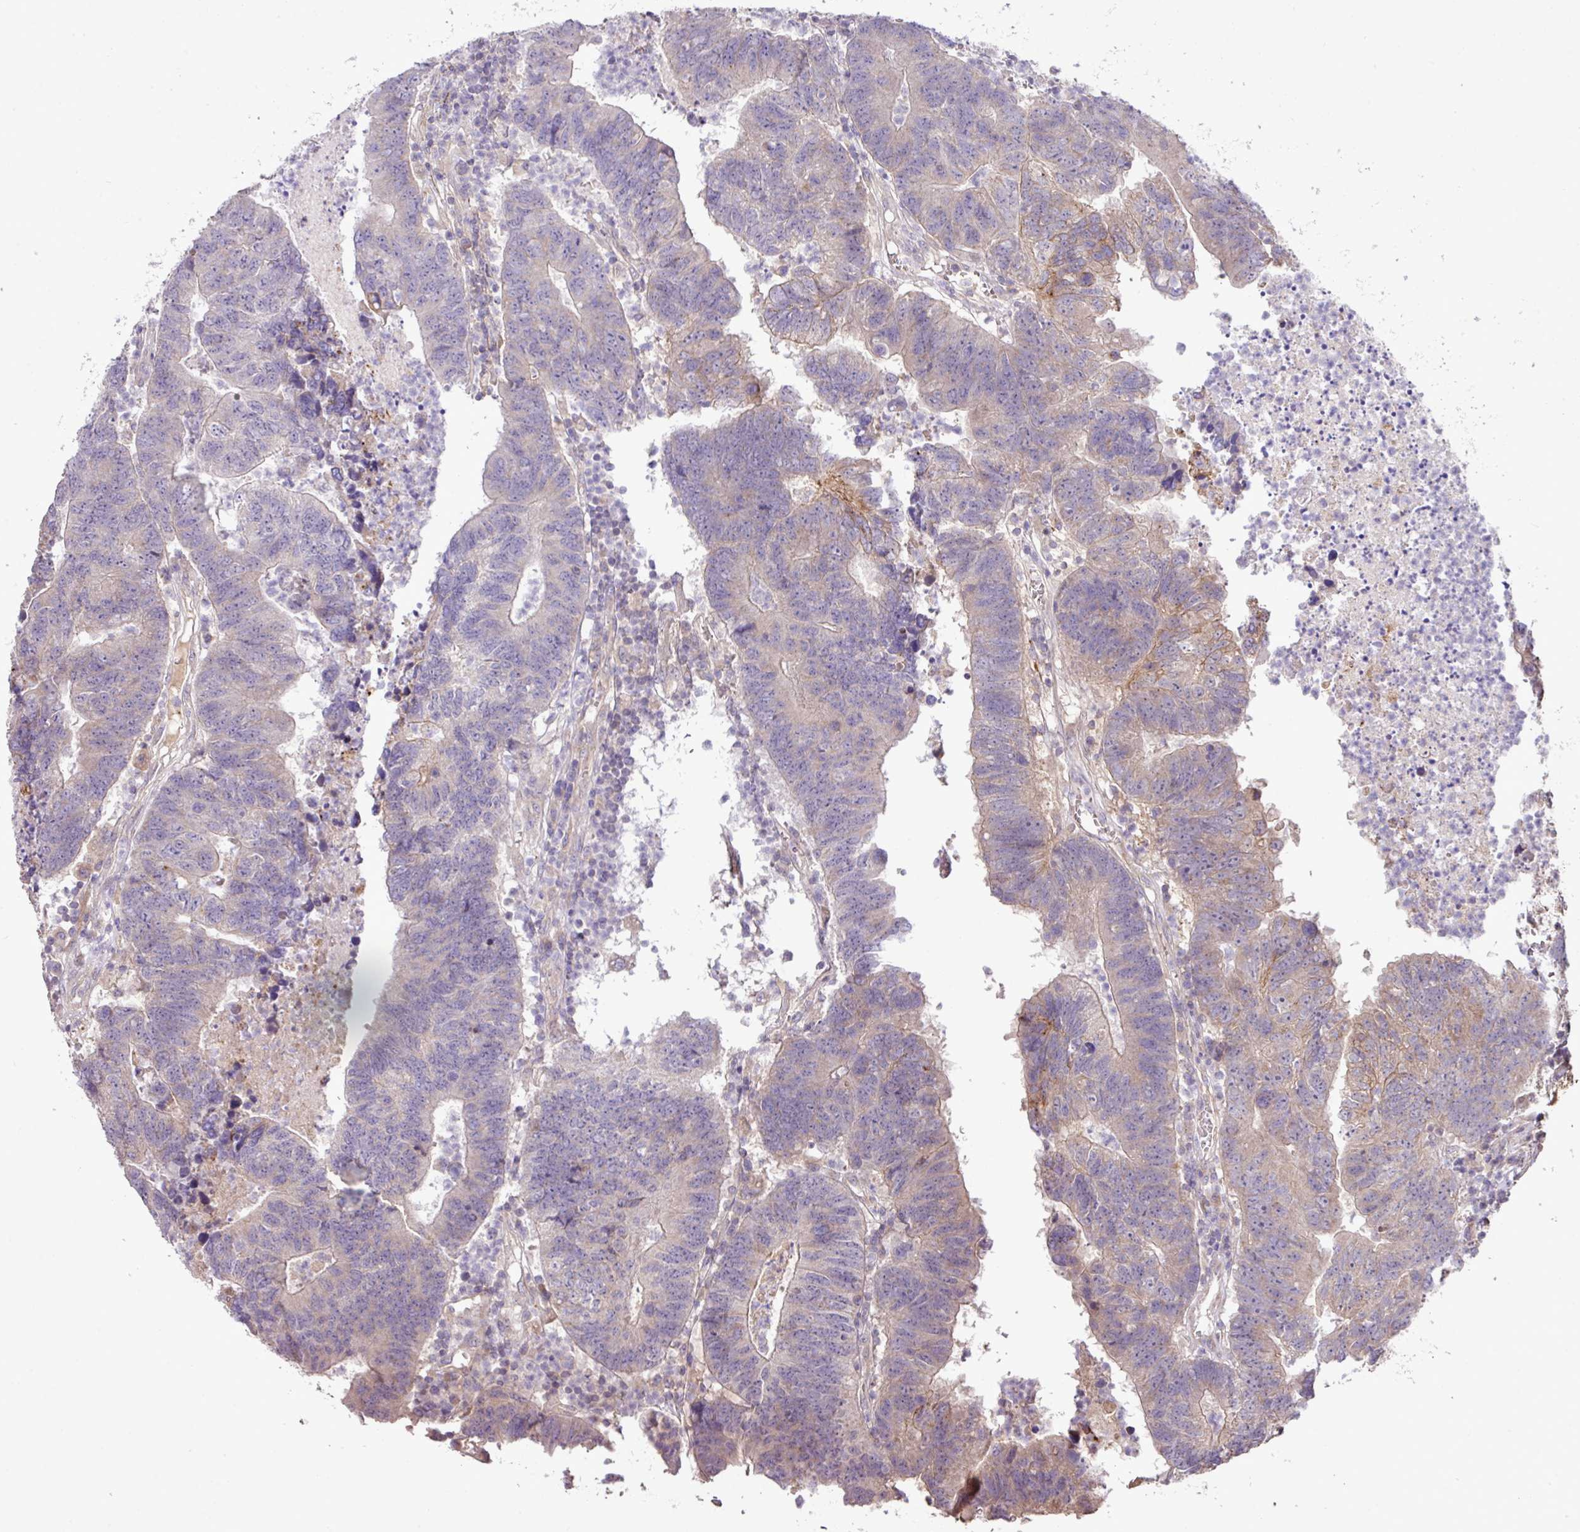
{"staining": {"intensity": "moderate", "quantity": "<25%", "location": "cytoplasmic/membranous"}, "tissue": "colorectal cancer", "cell_type": "Tumor cells", "image_type": "cancer", "snomed": [{"axis": "morphology", "description": "Adenocarcinoma, NOS"}, {"axis": "topography", "description": "Colon"}], "caption": "IHC image of neoplastic tissue: adenocarcinoma (colorectal) stained using immunohistochemistry (IHC) displays low levels of moderate protein expression localized specifically in the cytoplasmic/membranous of tumor cells, appearing as a cytoplasmic/membranous brown color.", "gene": "XIAP", "patient": {"sex": "female", "age": 48}}